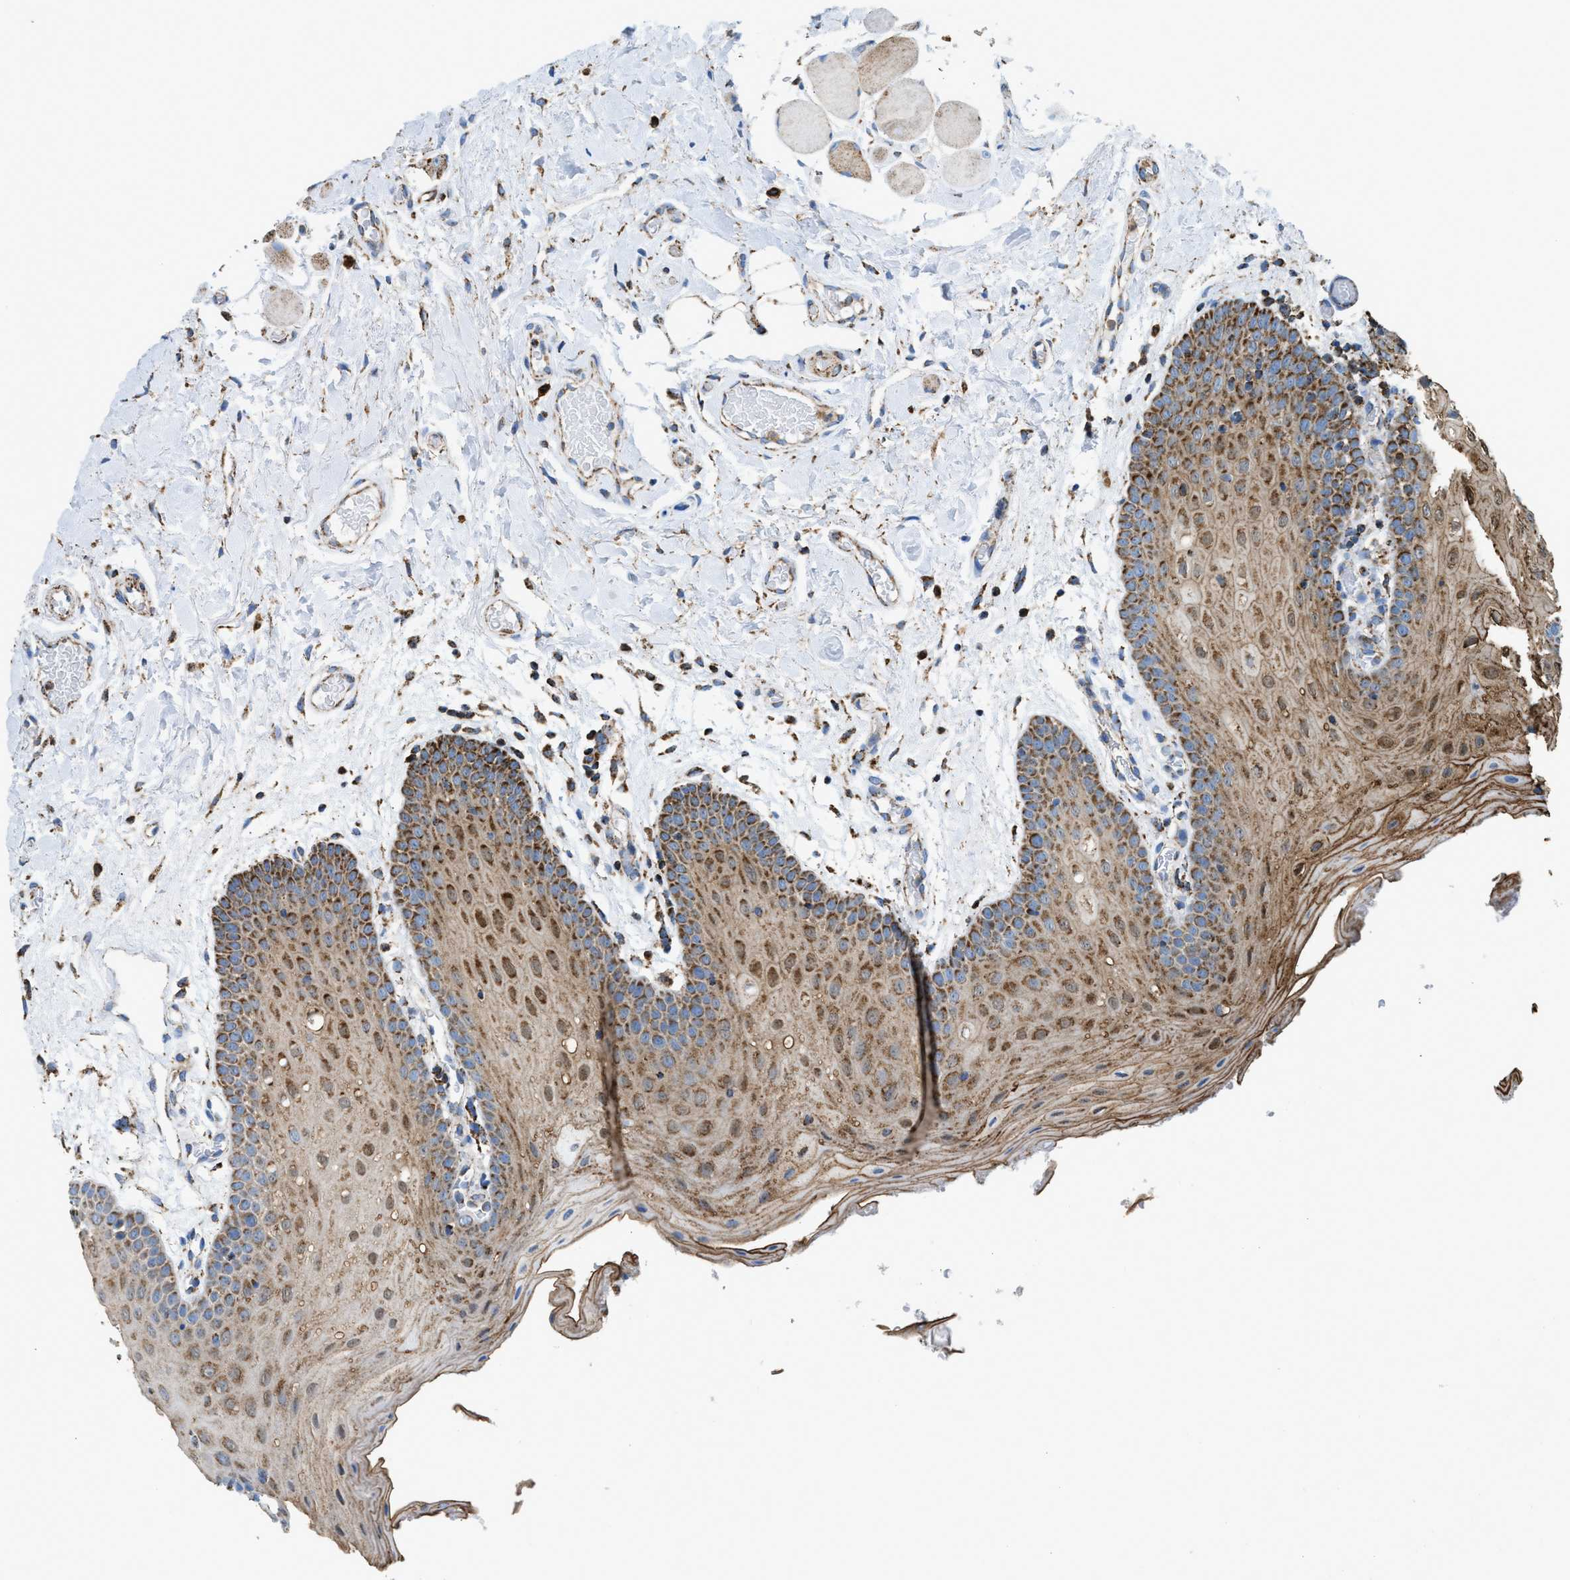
{"staining": {"intensity": "moderate", "quantity": ">75%", "location": "cytoplasmic/membranous"}, "tissue": "oral mucosa", "cell_type": "Squamous epithelial cells", "image_type": "normal", "snomed": [{"axis": "morphology", "description": "Normal tissue, NOS"}, {"axis": "morphology", "description": "Squamous cell carcinoma, NOS"}, {"axis": "topography", "description": "Oral tissue"}, {"axis": "topography", "description": "Head-Neck"}], "caption": "High-power microscopy captured an immunohistochemistry (IHC) micrograph of unremarkable oral mucosa, revealing moderate cytoplasmic/membranous expression in approximately >75% of squamous epithelial cells. (DAB IHC with brightfield microscopy, high magnification).", "gene": "ECHS1", "patient": {"sex": "male", "age": 71}}